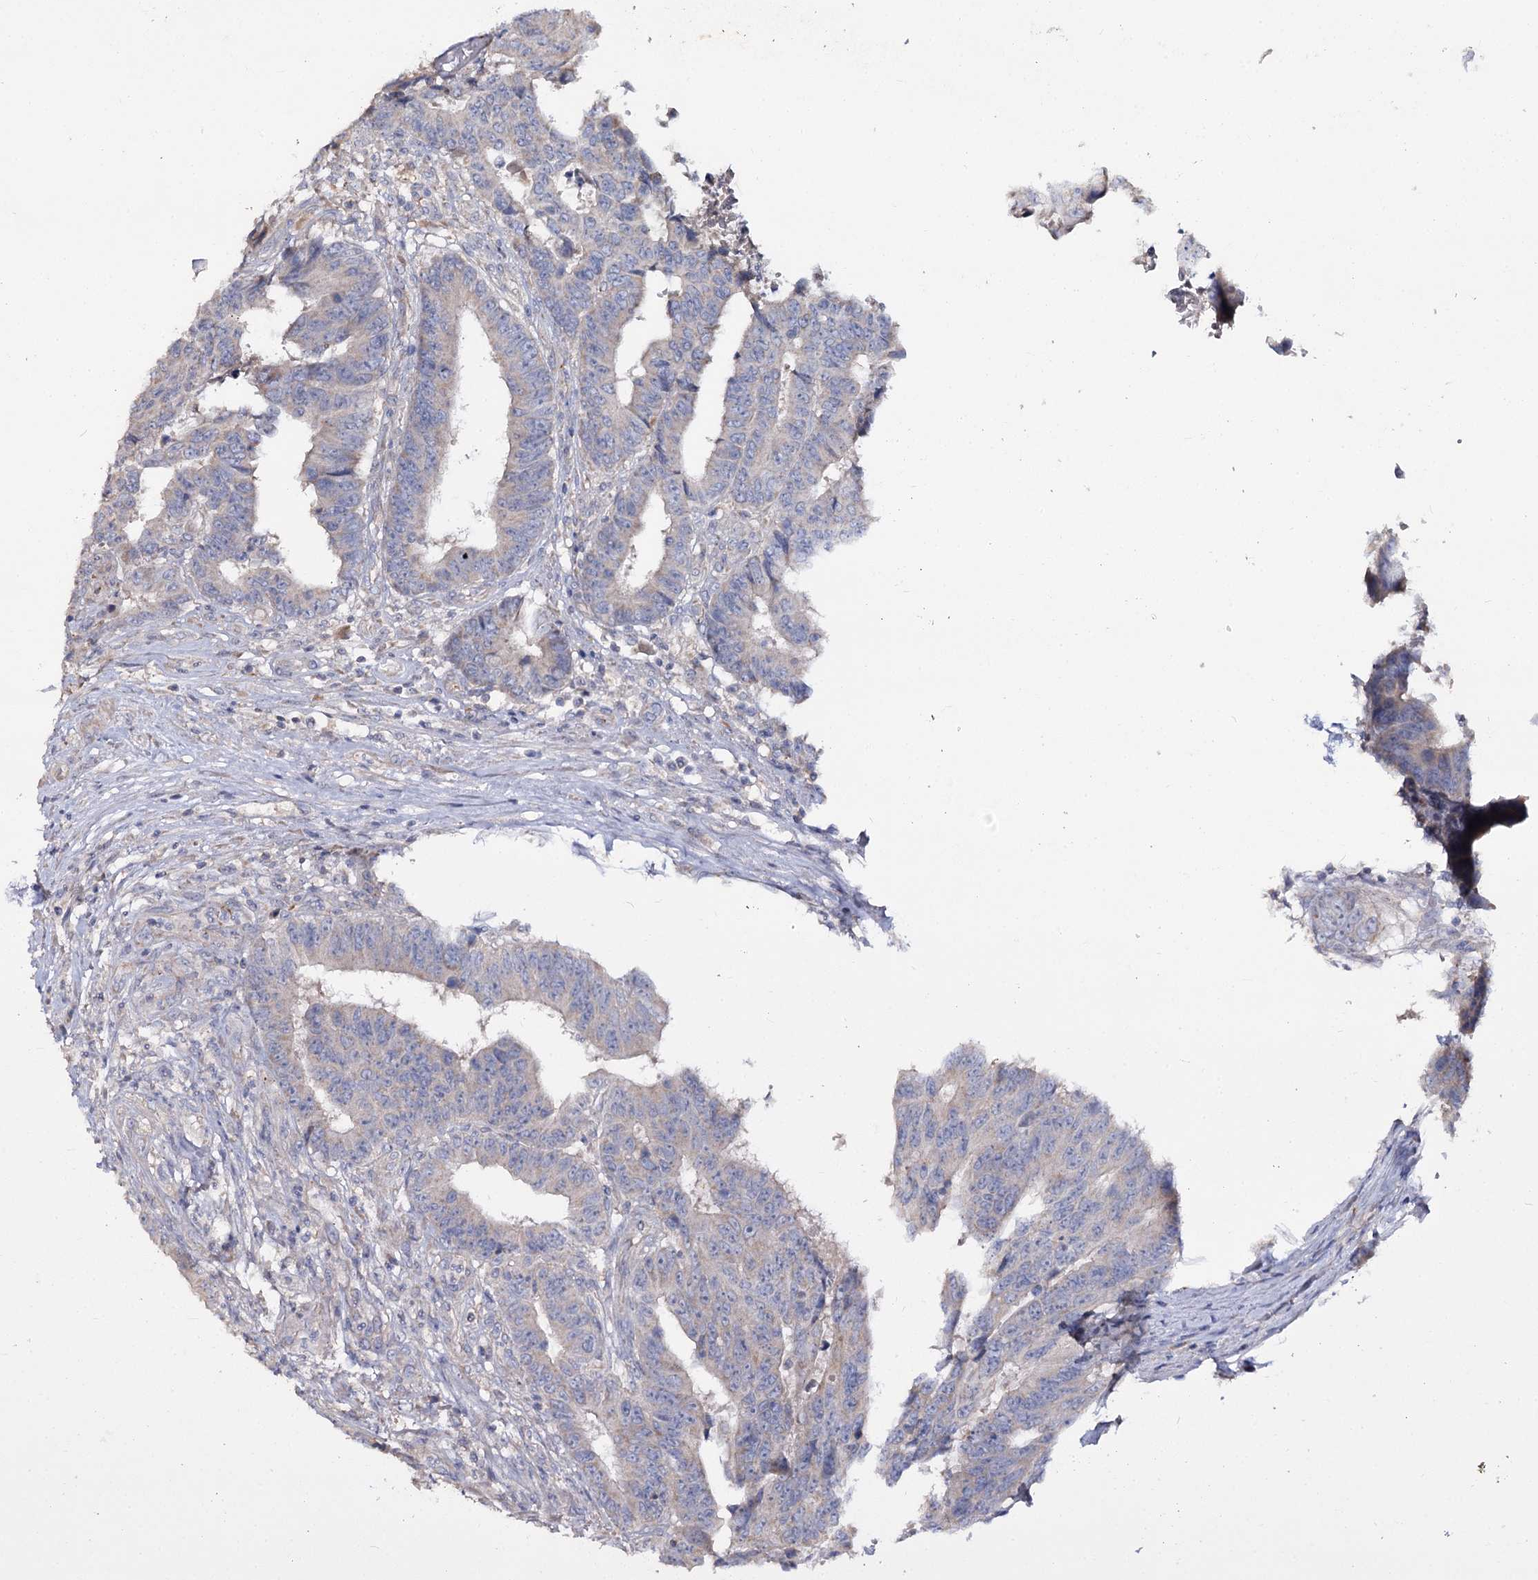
{"staining": {"intensity": "weak", "quantity": "<25%", "location": "cytoplasmic/membranous"}, "tissue": "colorectal cancer", "cell_type": "Tumor cells", "image_type": "cancer", "snomed": [{"axis": "morphology", "description": "Adenocarcinoma, NOS"}, {"axis": "topography", "description": "Rectum"}], "caption": "IHC histopathology image of neoplastic tissue: human colorectal adenocarcinoma stained with DAB (3,3'-diaminobenzidine) reveals no significant protein expression in tumor cells. (Immunohistochemistry (ihc), brightfield microscopy, high magnification).", "gene": "TMEM187", "patient": {"sex": "male", "age": 84}}